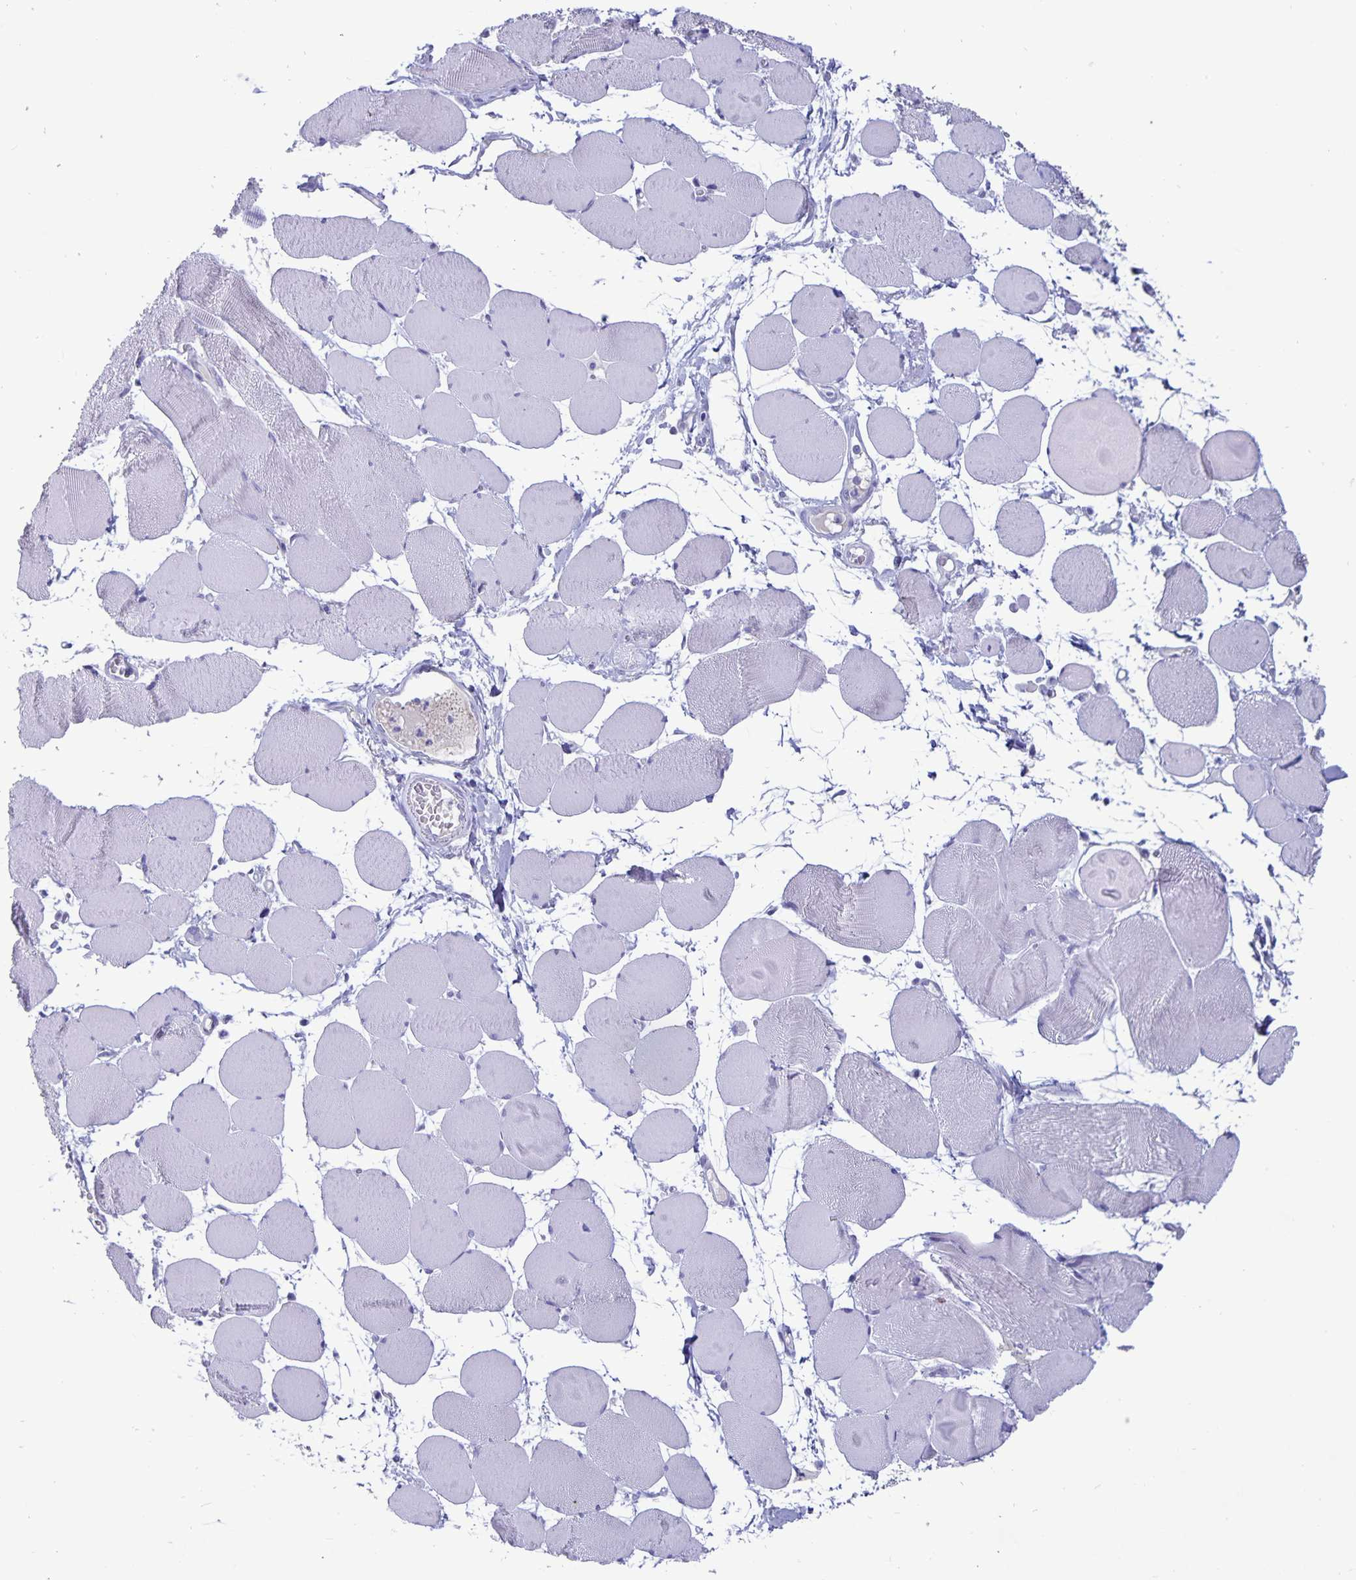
{"staining": {"intensity": "negative", "quantity": "none", "location": "none"}, "tissue": "skeletal muscle", "cell_type": "Myocytes", "image_type": "normal", "snomed": [{"axis": "morphology", "description": "Normal tissue, NOS"}, {"axis": "topography", "description": "Skeletal muscle"}], "caption": "Immunohistochemistry (IHC) image of unremarkable skeletal muscle: human skeletal muscle stained with DAB (3,3'-diaminobenzidine) demonstrates no significant protein expression in myocytes. (IHC, brightfield microscopy, high magnification).", "gene": "BPIFA3", "patient": {"sex": "female", "age": 75}}